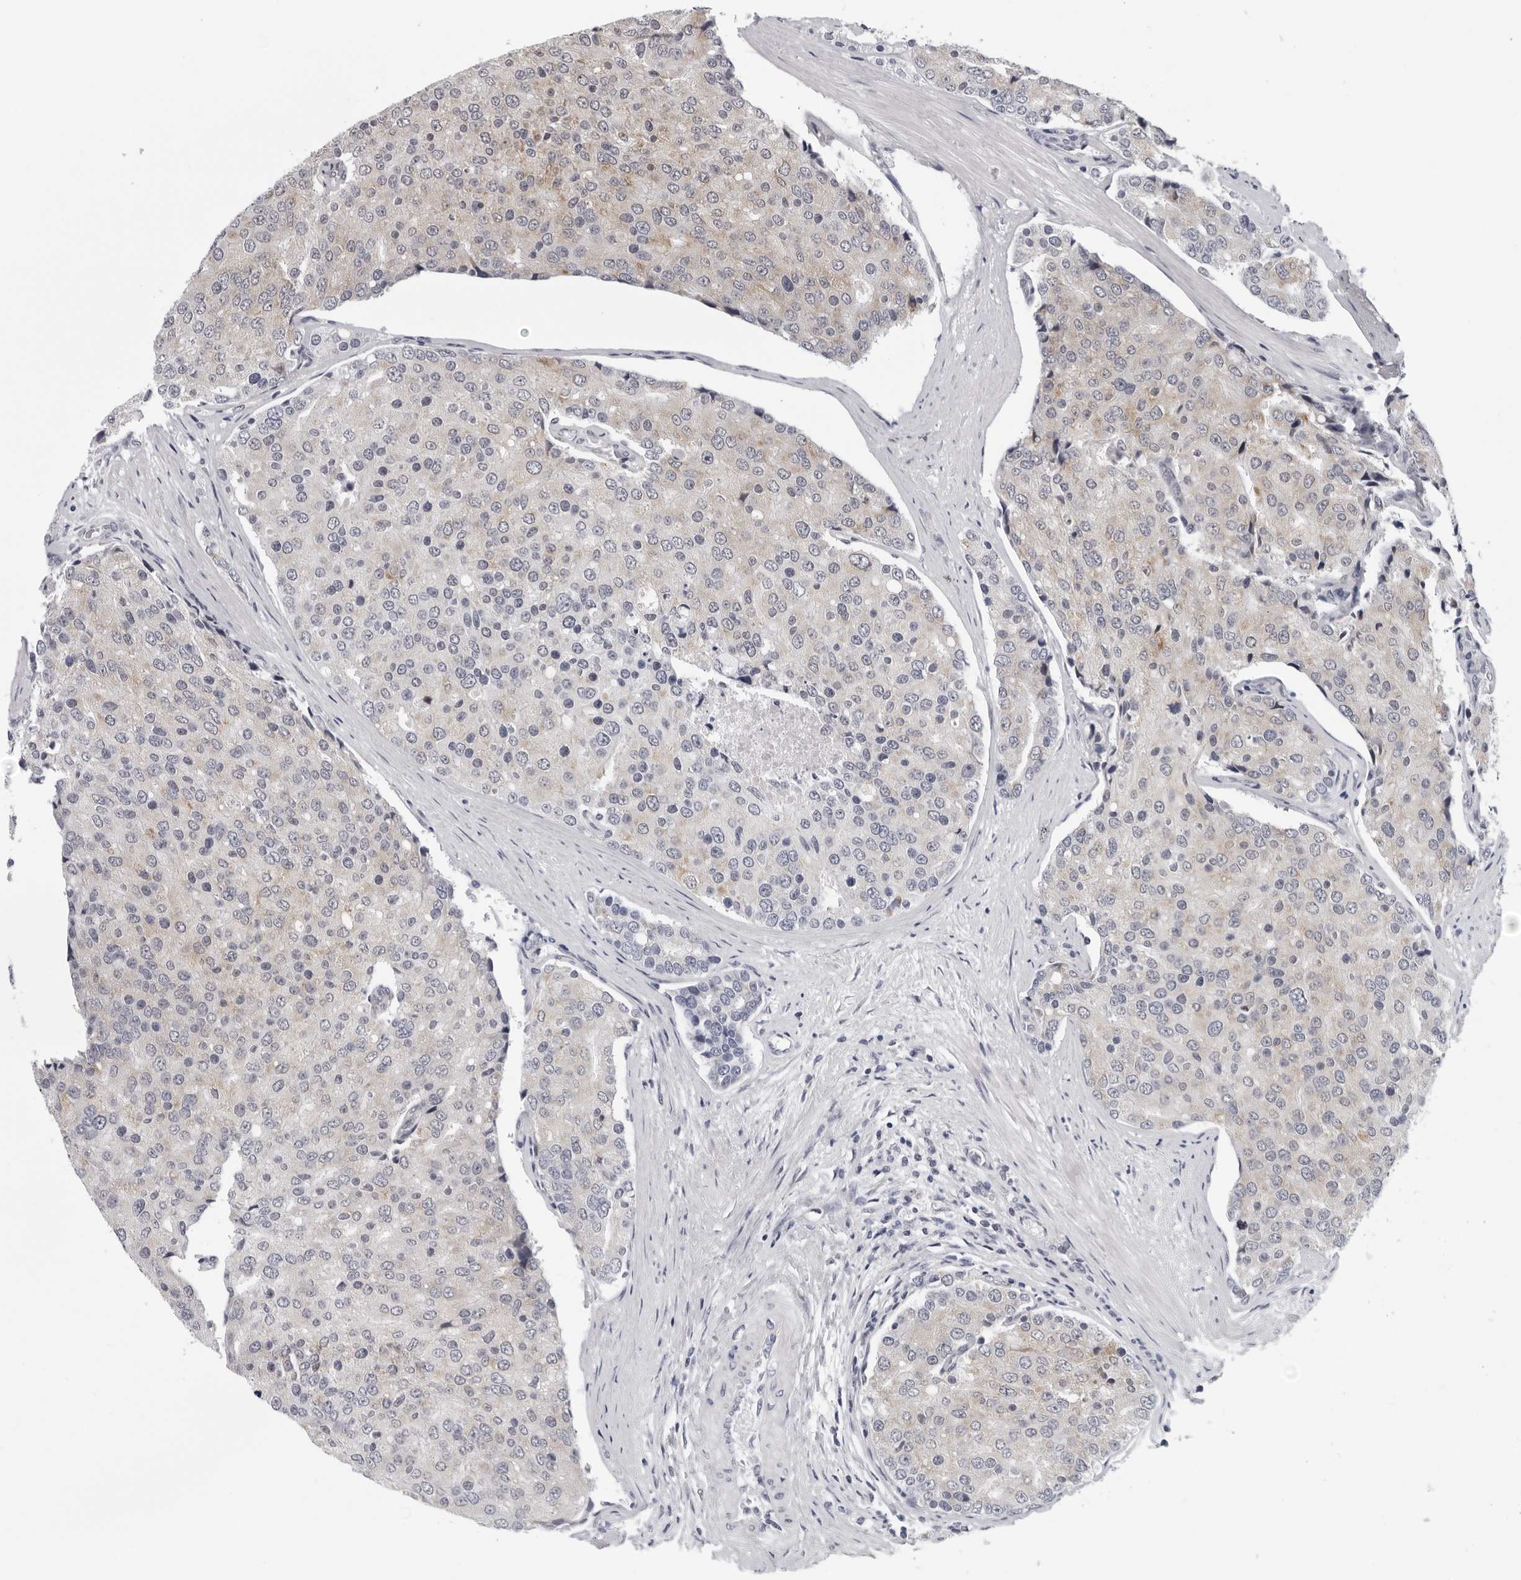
{"staining": {"intensity": "negative", "quantity": "none", "location": "none"}, "tissue": "prostate cancer", "cell_type": "Tumor cells", "image_type": "cancer", "snomed": [{"axis": "morphology", "description": "Adenocarcinoma, High grade"}, {"axis": "topography", "description": "Prostate"}], "caption": "Immunohistochemical staining of human prostate high-grade adenocarcinoma demonstrates no significant positivity in tumor cells.", "gene": "CPT2", "patient": {"sex": "male", "age": 50}}